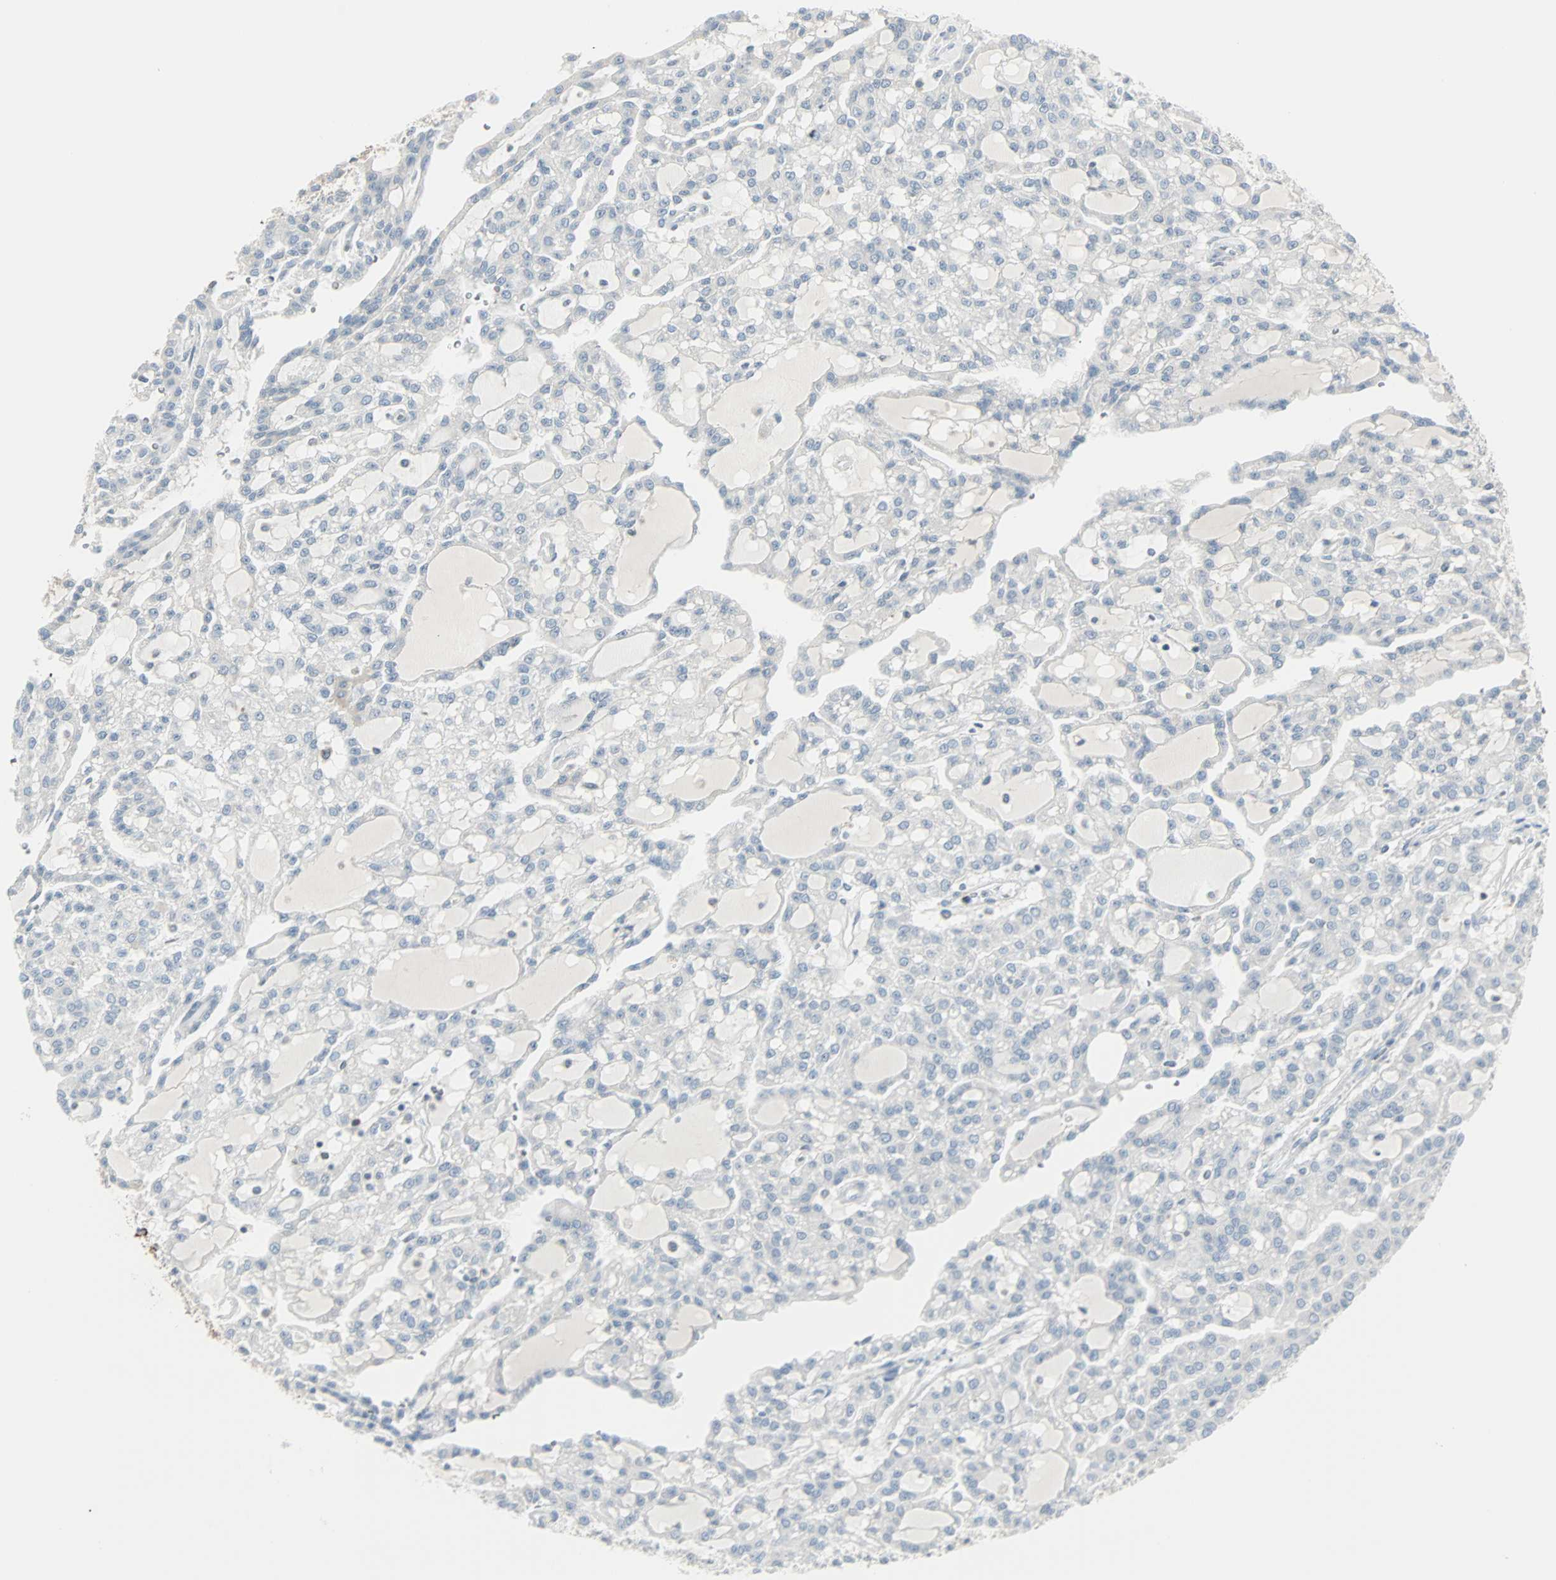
{"staining": {"intensity": "negative", "quantity": "none", "location": "none"}, "tissue": "renal cancer", "cell_type": "Tumor cells", "image_type": "cancer", "snomed": [{"axis": "morphology", "description": "Adenocarcinoma, NOS"}, {"axis": "topography", "description": "Kidney"}], "caption": "Renal cancer stained for a protein using immunohistochemistry displays no expression tumor cells.", "gene": "IDH2", "patient": {"sex": "male", "age": 63}}